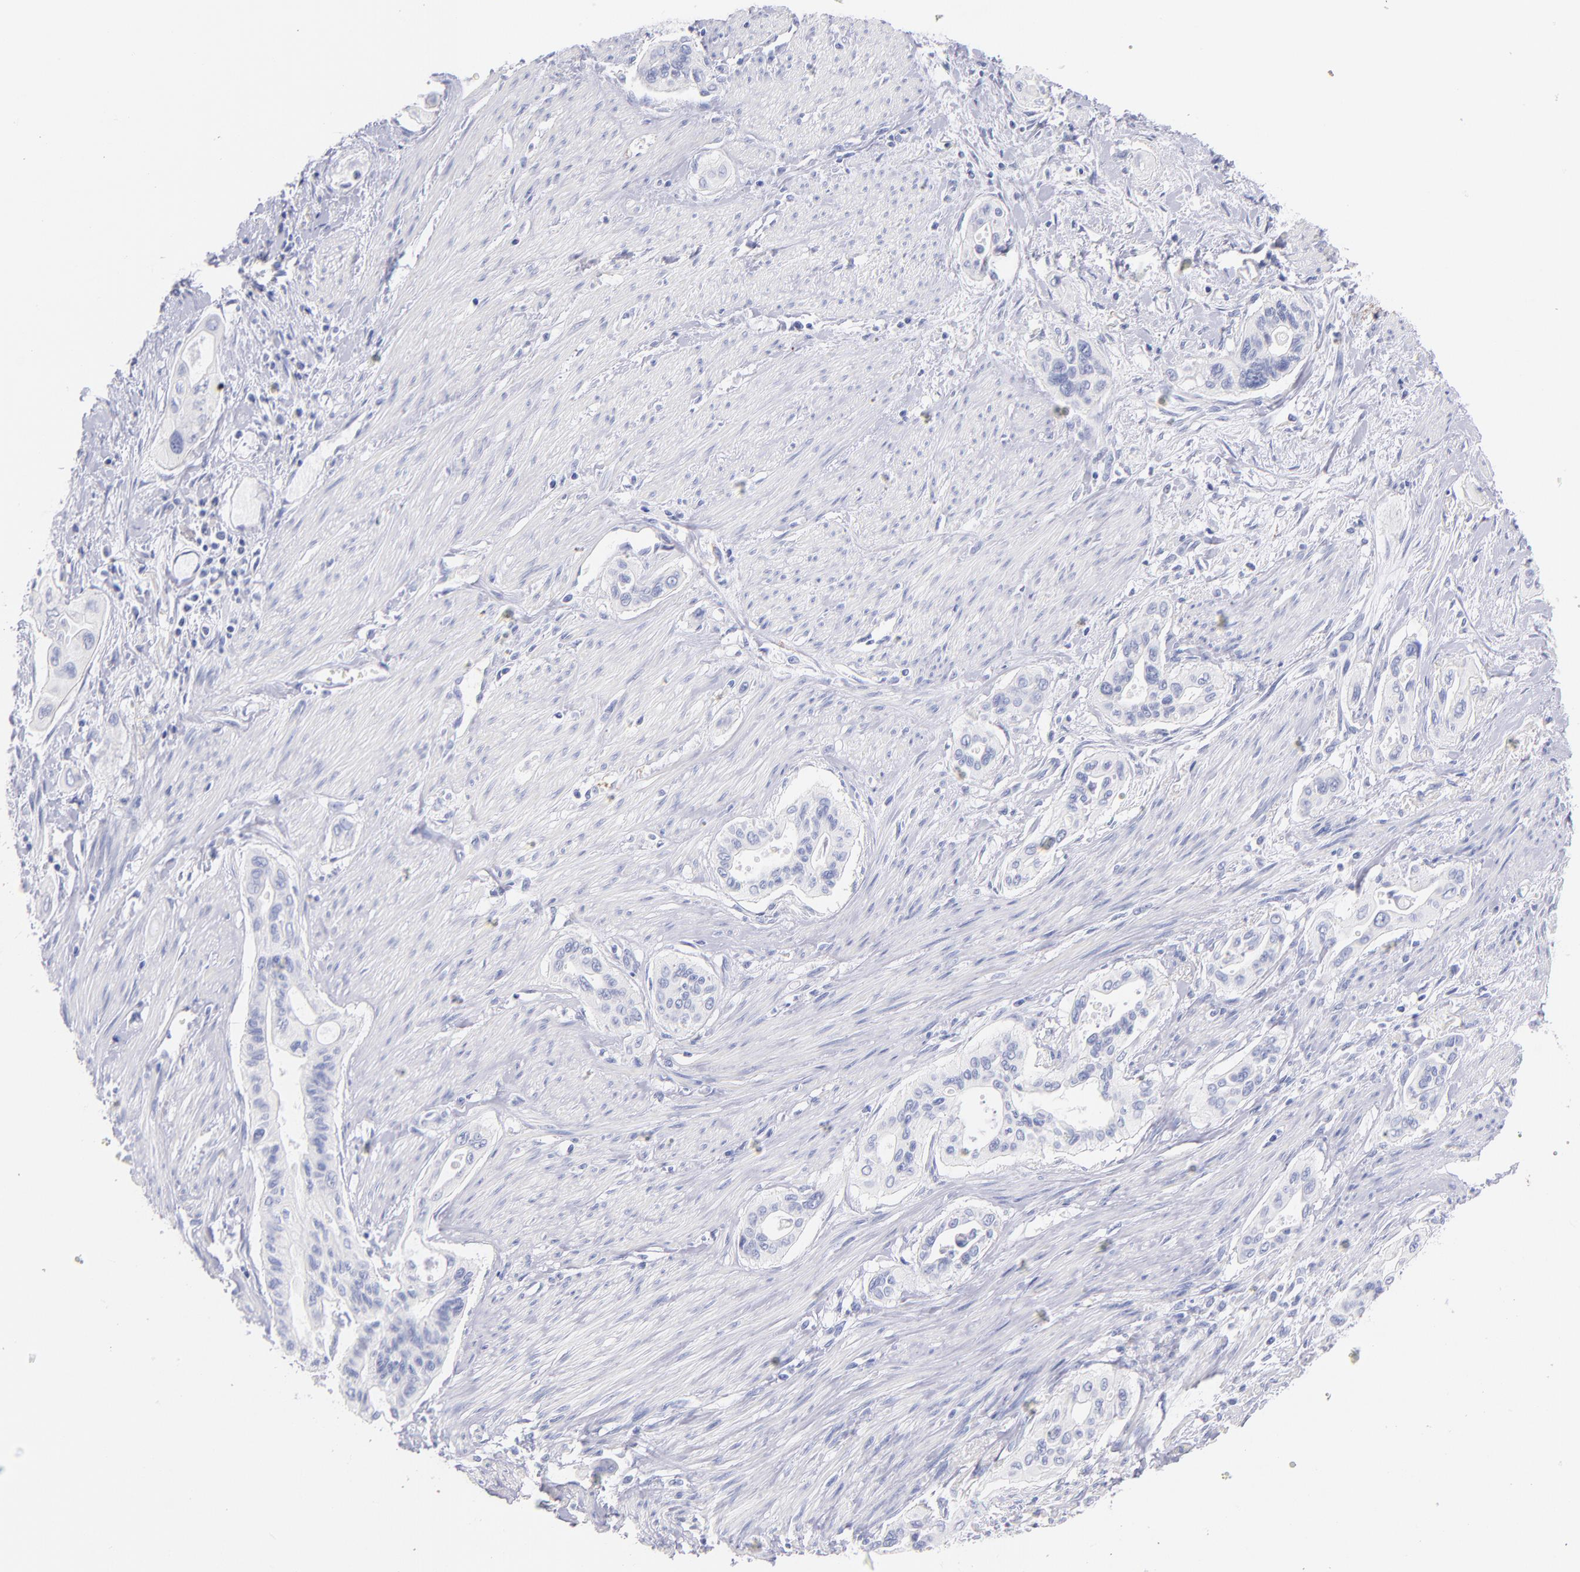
{"staining": {"intensity": "negative", "quantity": "none", "location": "none"}, "tissue": "pancreatic cancer", "cell_type": "Tumor cells", "image_type": "cancer", "snomed": [{"axis": "morphology", "description": "Adenocarcinoma, NOS"}, {"axis": "topography", "description": "Pancreas"}], "caption": "High magnification brightfield microscopy of pancreatic cancer (adenocarcinoma) stained with DAB (3,3'-diaminobenzidine) (brown) and counterstained with hematoxylin (blue): tumor cells show no significant positivity.", "gene": "SCGN", "patient": {"sex": "male", "age": 77}}